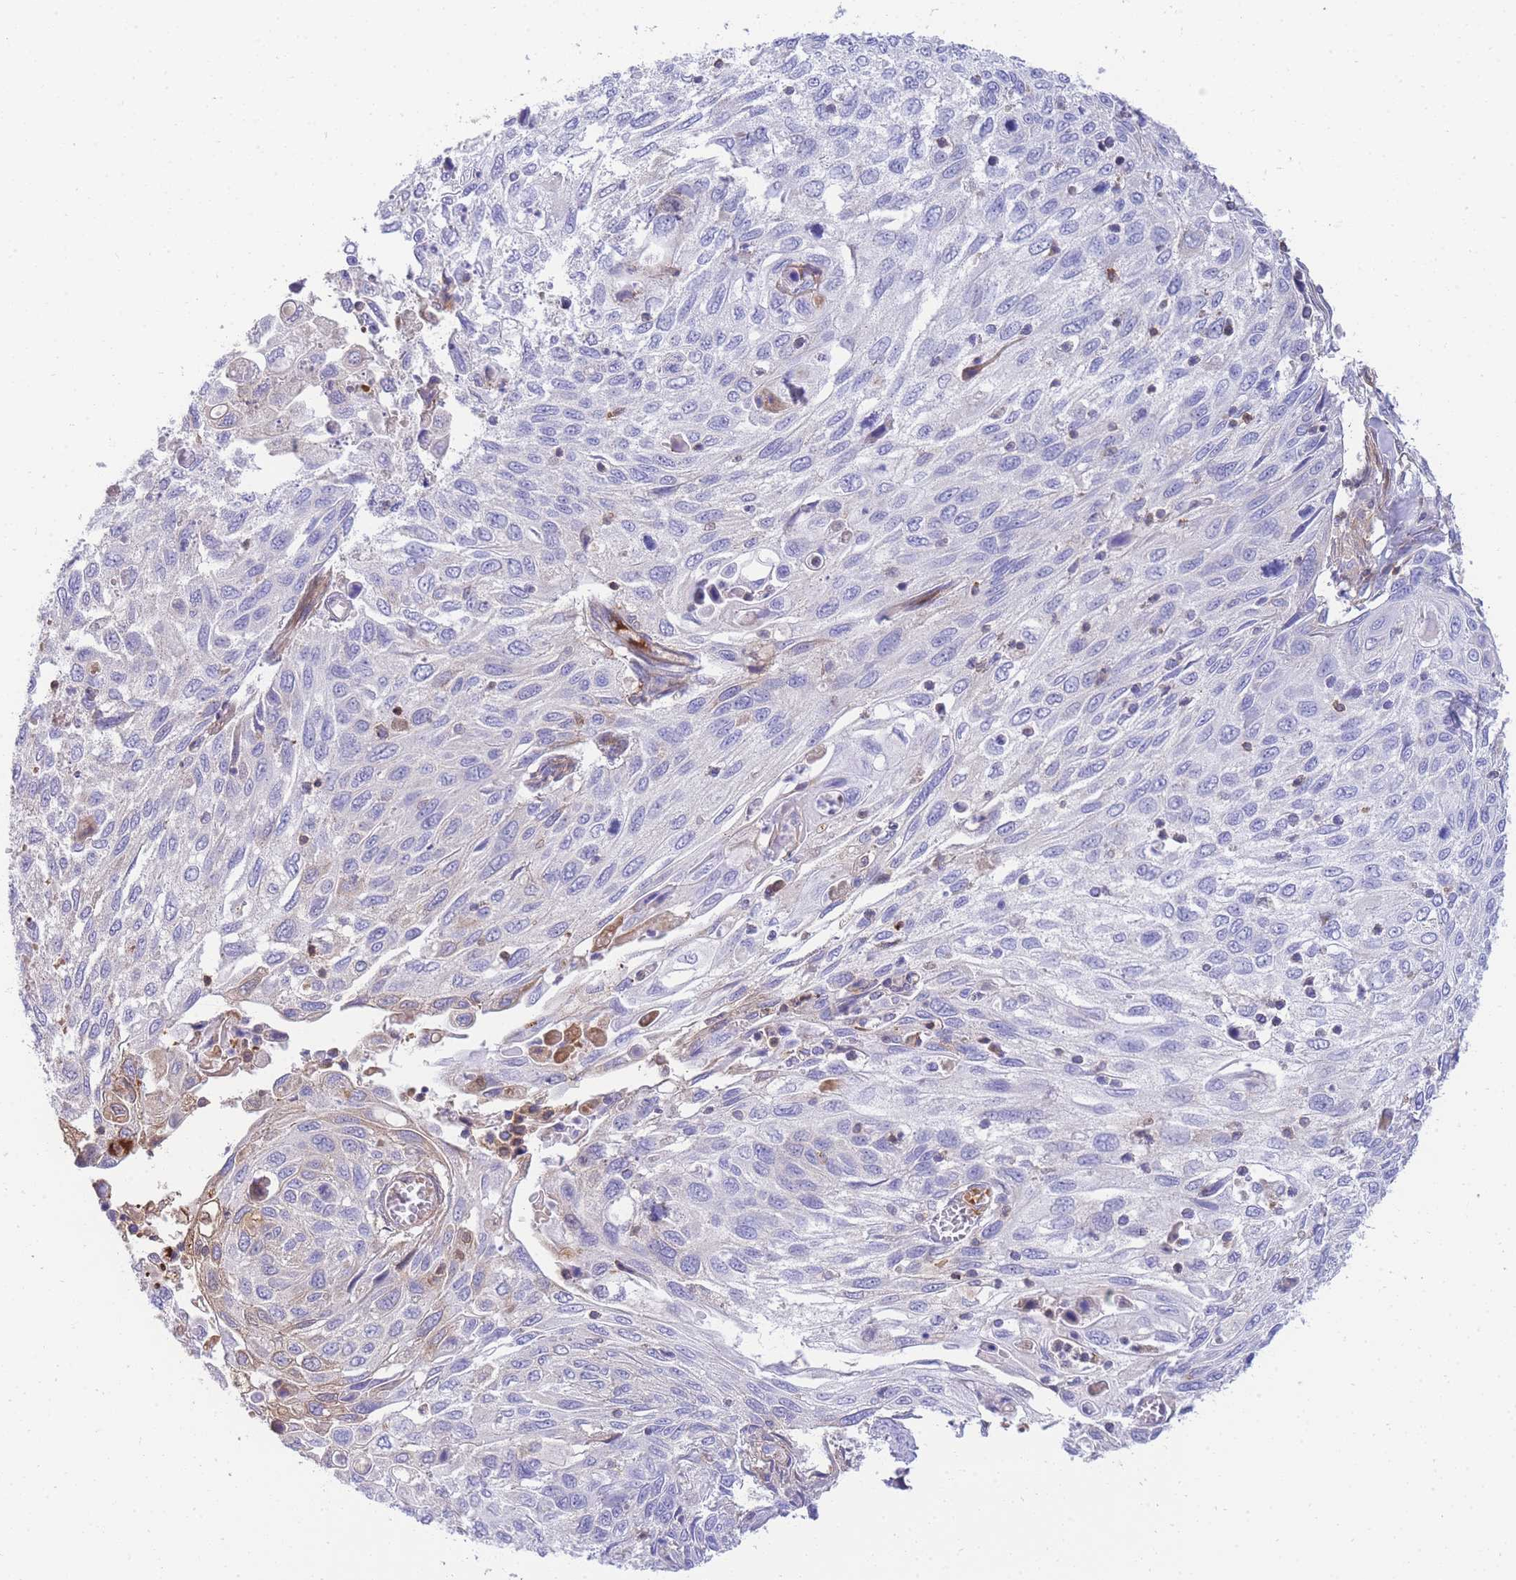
{"staining": {"intensity": "negative", "quantity": "none", "location": "none"}, "tissue": "cervical cancer", "cell_type": "Tumor cells", "image_type": "cancer", "snomed": [{"axis": "morphology", "description": "Squamous cell carcinoma, NOS"}, {"axis": "topography", "description": "Cervix"}], "caption": "Tumor cells are negative for protein expression in human cervical cancer.", "gene": "FBN3", "patient": {"sex": "female", "age": 70}}